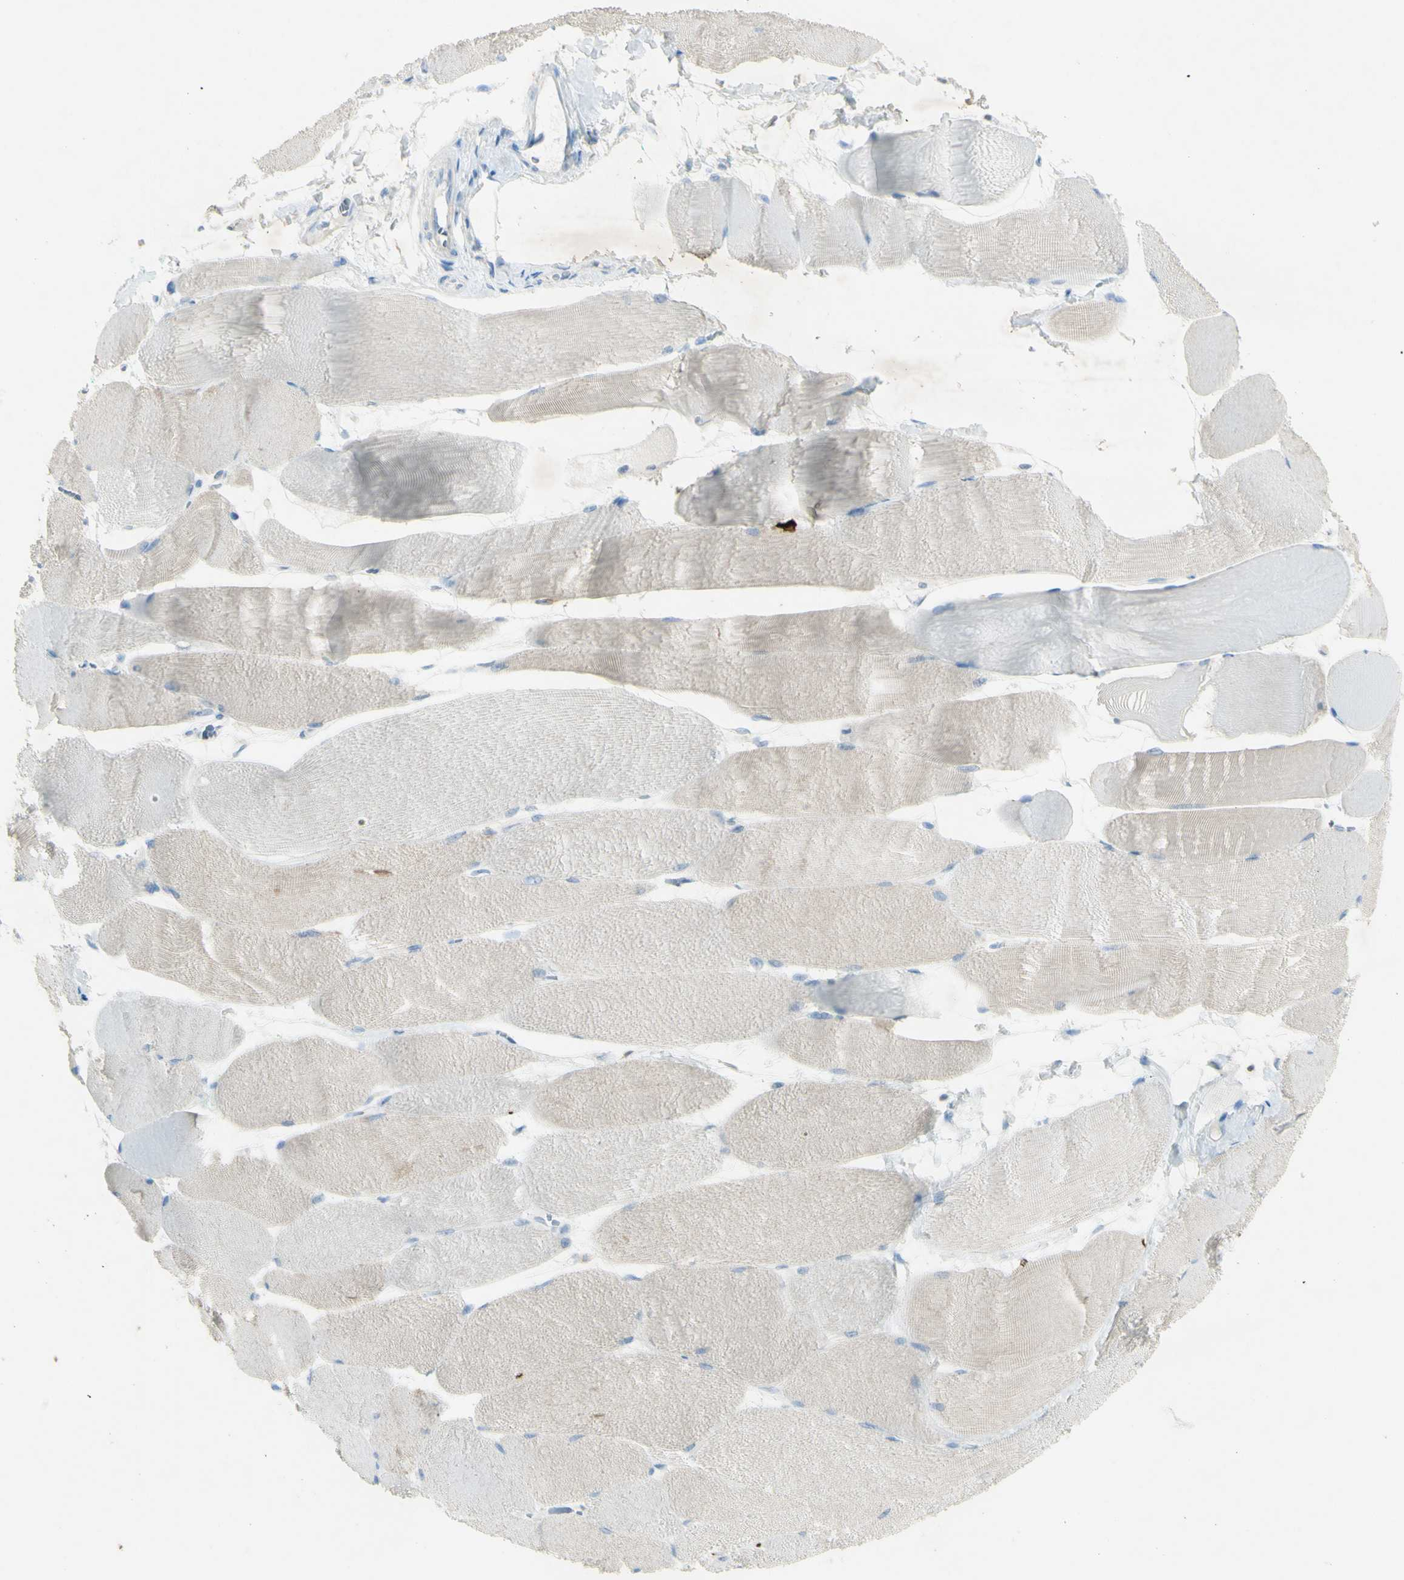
{"staining": {"intensity": "negative", "quantity": "none", "location": "none"}, "tissue": "skeletal muscle", "cell_type": "Myocytes", "image_type": "normal", "snomed": [{"axis": "morphology", "description": "Normal tissue, NOS"}, {"axis": "morphology", "description": "Squamous cell carcinoma, NOS"}, {"axis": "topography", "description": "Skeletal muscle"}], "caption": "DAB (3,3'-diaminobenzidine) immunohistochemical staining of benign human skeletal muscle exhibits no significant staining in myocytes.", "gene": "GDF15", "patient": {"sex": "male", "age": 51}}